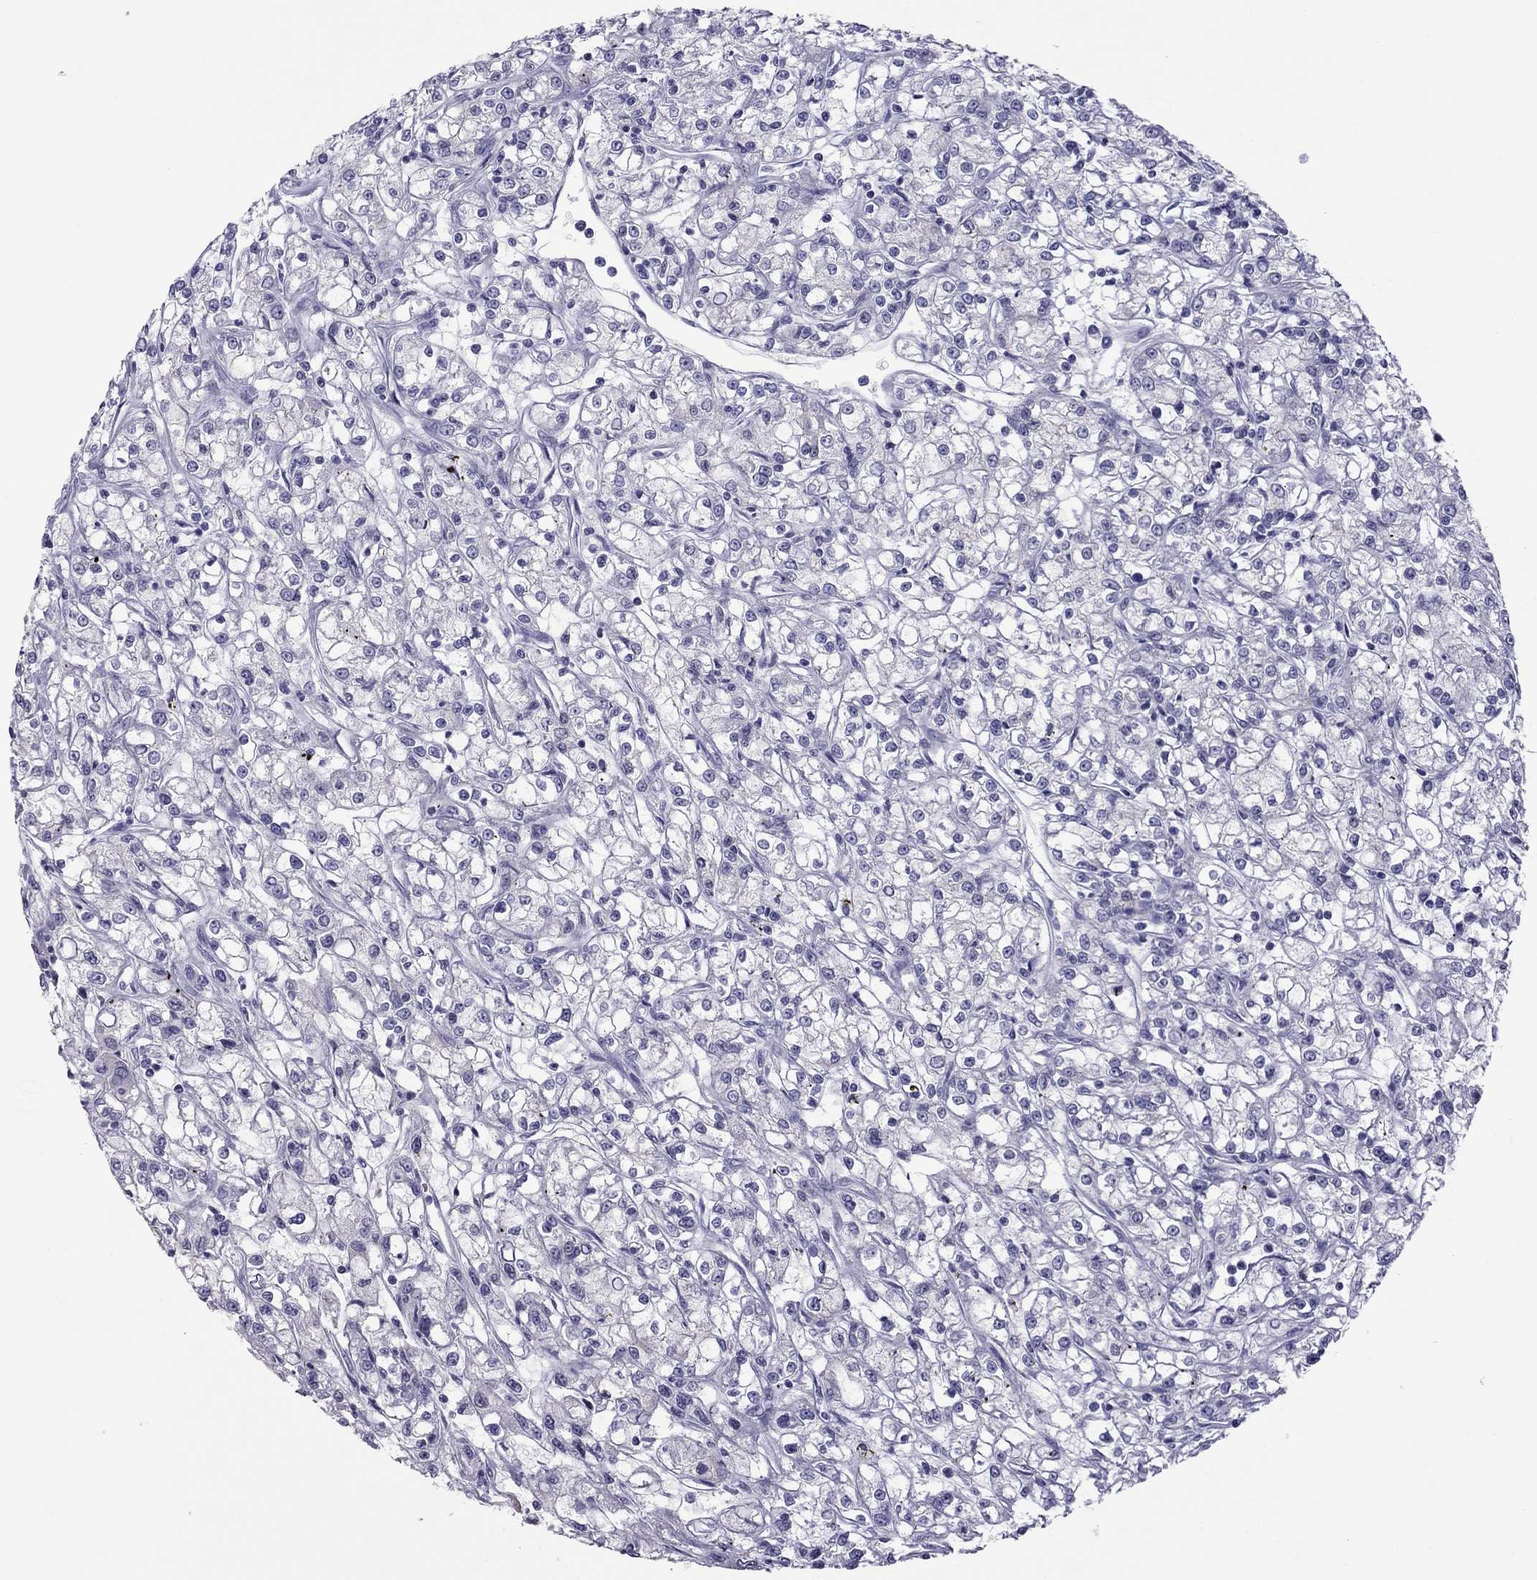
{"staining": {"intensity": "negative", "quantity": "none", "location": "none"}, "tissue": "renal cancer", "cell_type": "Tumor cells", "image_type": "cancer", "snomed": [{"axis": "morphology", "description": "Adenocarcinoma, NOS"}, {"axis": "topography", "description": "Kidney"}], "caption": "Protein analysis of renal adenocarcinoma demonstrates no significant expression in tumor cells.", "gene": "TEX14", "patient": {"sex": "female", "age": 59}}